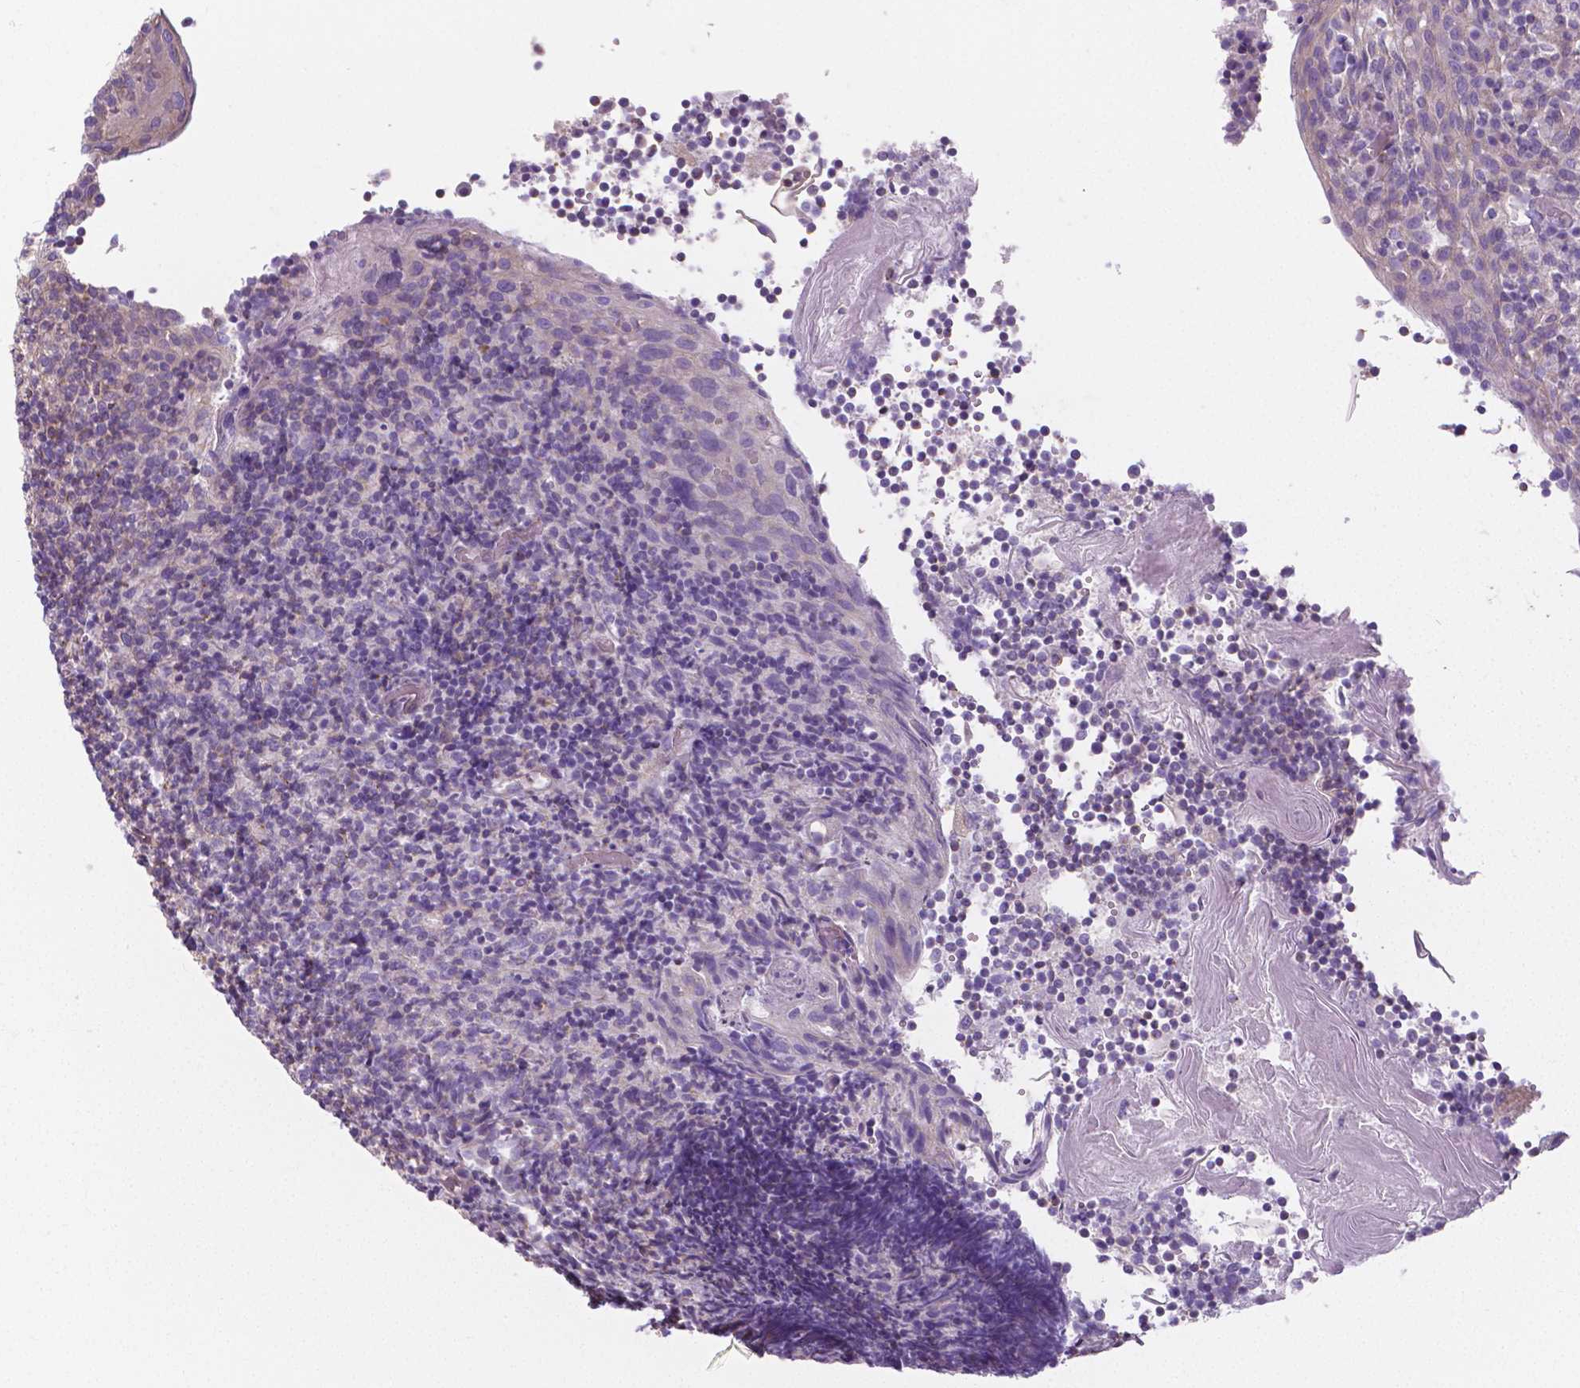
{"staining": {"intensity": "negative", "quantity": "none", "location": "none"}, "tissue": "tonsil", "cell_type": "Germinal center cells", "image_type": "normal", "snomed": [{"axis": "morphology", "description": "Normal tissue, NOS"}, {"axis": "topography", "description": "Tonsil"}], "caption": "There is no significant positivity in germinal center cells of tonsil.", "gene": "CRMP1", "patient": {"sex": "female", "age": 10}}